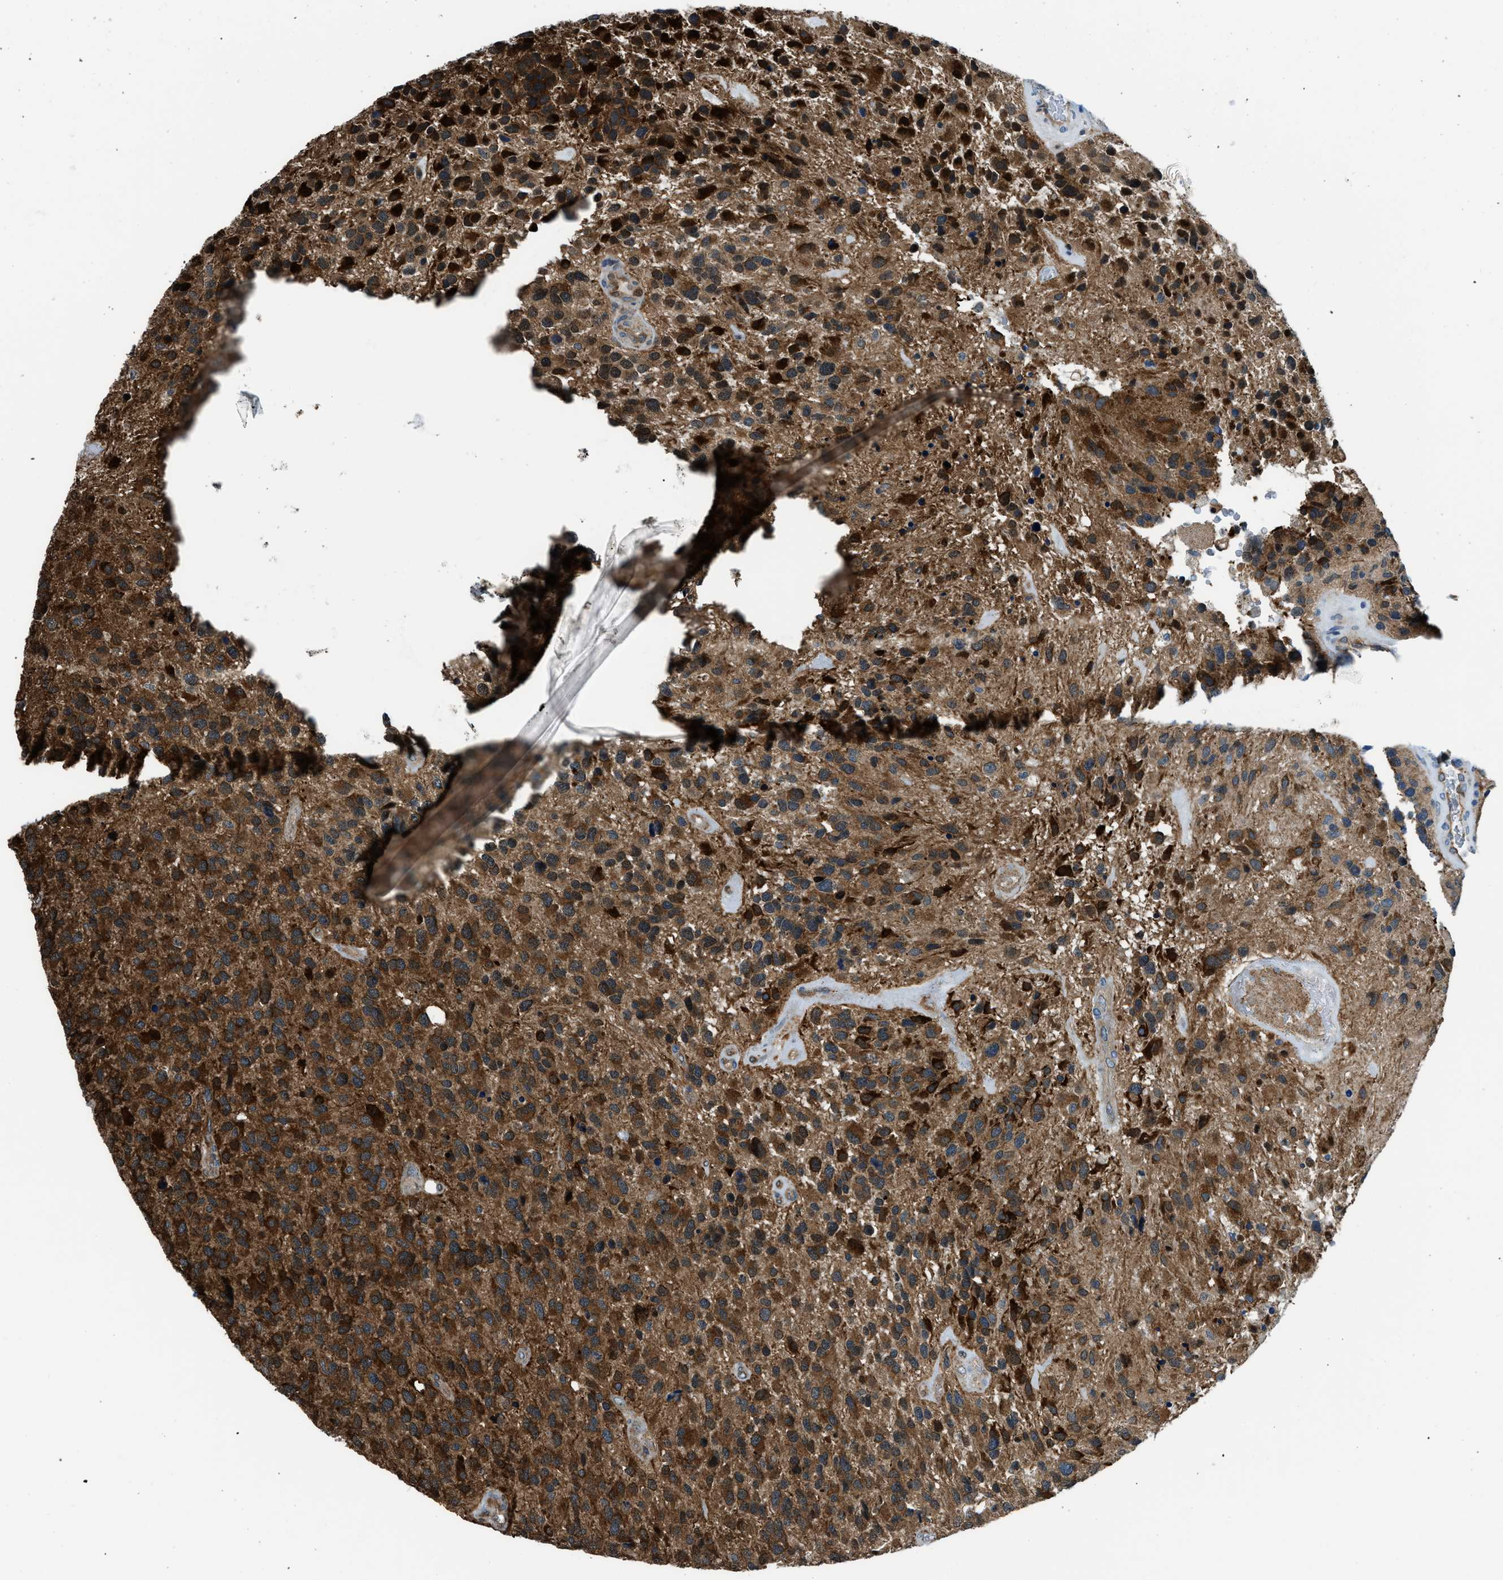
{"staining": {"intensity": "strong", "quantity": ">75%", "location": "cytoplasmic/membranous,nuclear"}, "tissue": "glioma", "cell_type": "Tumor cells", "image_type": "cancer", "snomed": [{"axis": "morphology", "description": "Glioma, malignant, High grade"}, {"axis": "topography", "description": "Brain"}], "caption": "Malignant glioma (high-grade) stained with DAB (3,3'-diaminobenzidine) IHC shows high levels of strong cytoplasmic/membranous and nuclear staining in about >75% of tumor cells.", "gene": "YWHAE", "patient": {"sex": "female", "age": 58}}